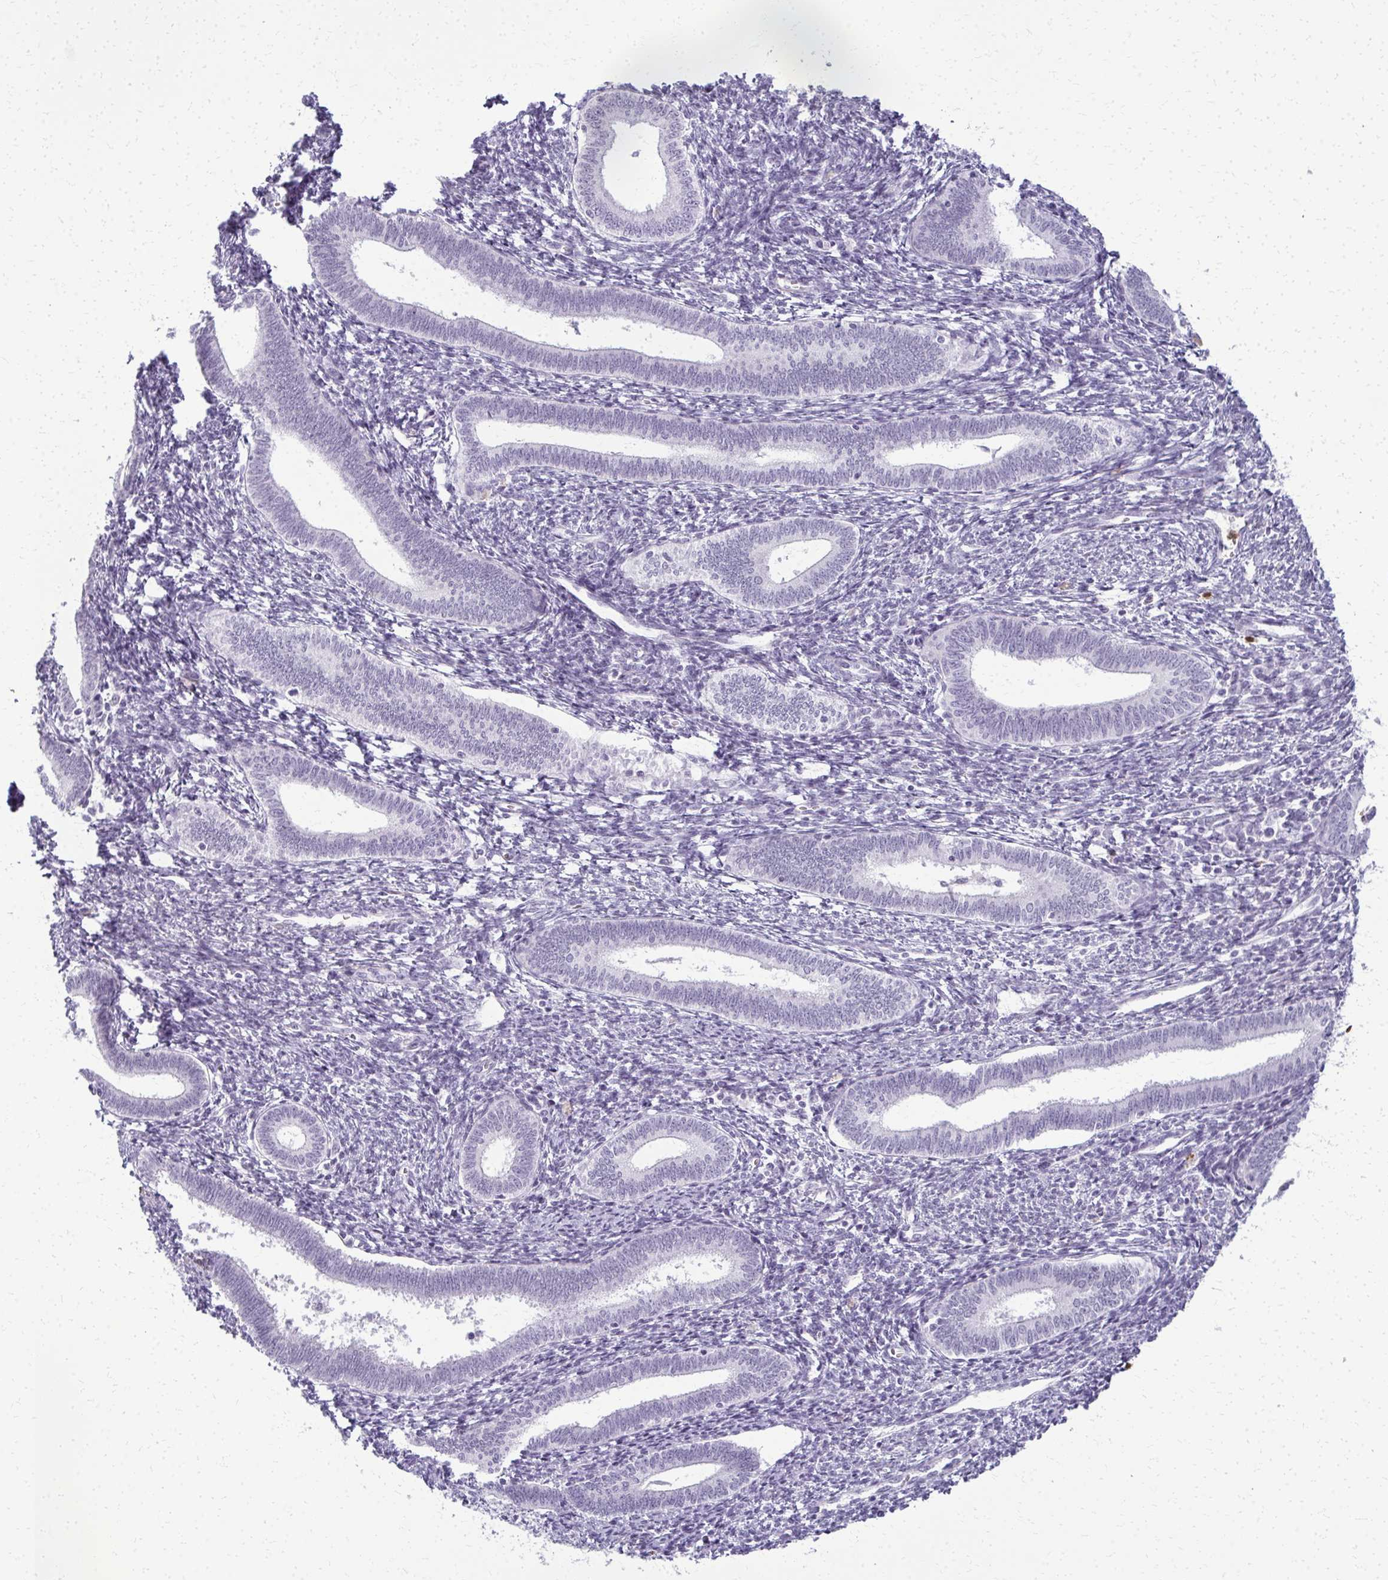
{"staining": {"intensity": "negative", "quantity": "none", "location": "none"}, "tissue": "endometrium", "cell_type": "Cells in endometrial stroma", "image_type": "normal", "snomed": [{"axis": "morphology", "description": "Normal tissue, NOS"}, {"axis": "topography", "description": "Endometrium"}], "caption": "This histopathology image is of unremarkable endometrium stained with IHC to label a protein in brown with the nuclei are counter-stained blue. There is no positivity in cells in endometrial stroma. (DAB IHC visualized using brightfield microscopy, high magnification).", "gene": "CA3", "patient": {"sex": "female", "age": 41}}